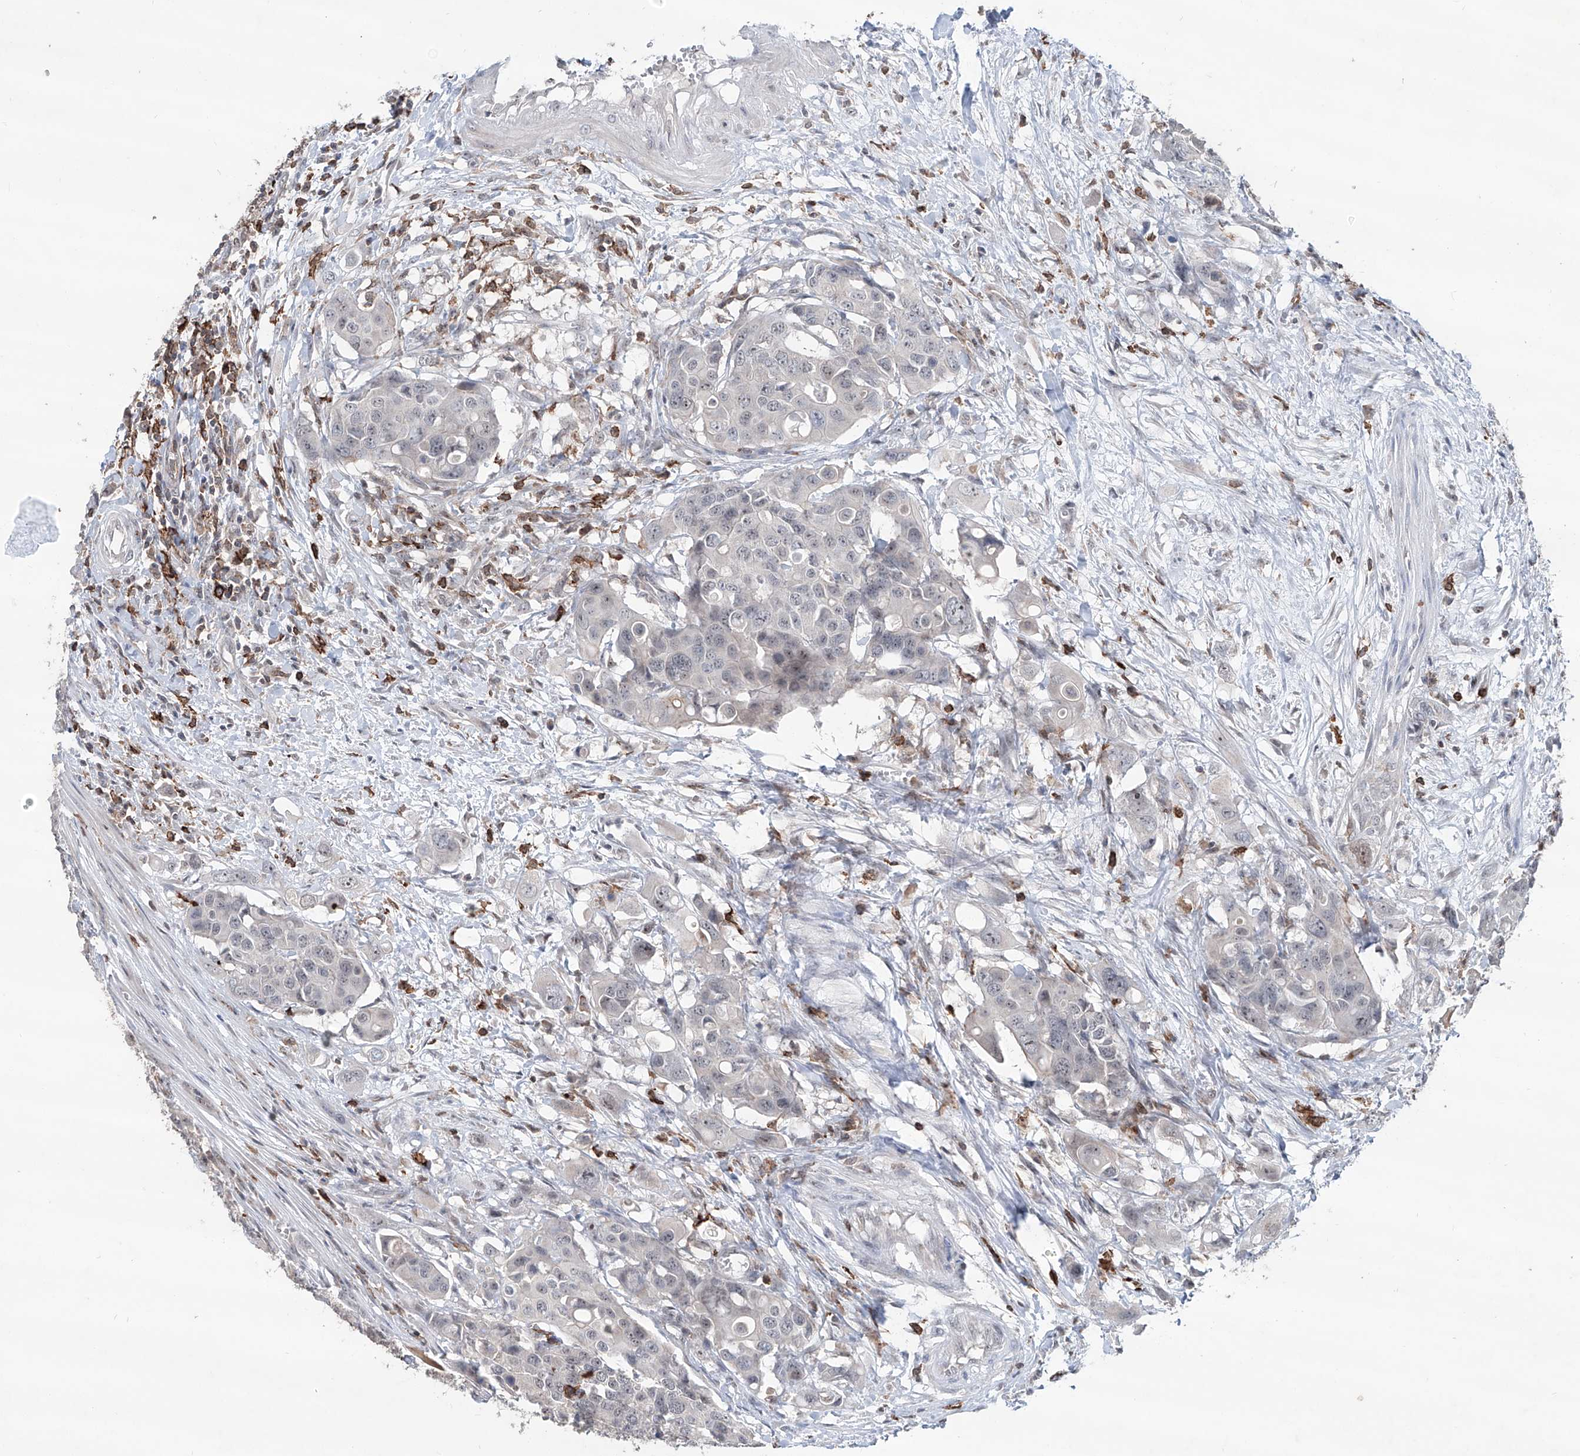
{"staining": {"intensity": "negative", "quantity": "none", "location": "none"}, "tissue": "colorectal cancer", "cell_type": "Tumor cells", "image_type": "cancer", "snomed": [{"axis": "morphology", "description": "Adenocarcinoma, NOS"}, {"axis": "topography", "description": "Colon"}], "caption": "Tumor cells are negative for protein expression in human colorectal adenocarcinoma.", "gene": "ZBTB48", "patient": {"sex": "male", "age": 77}}